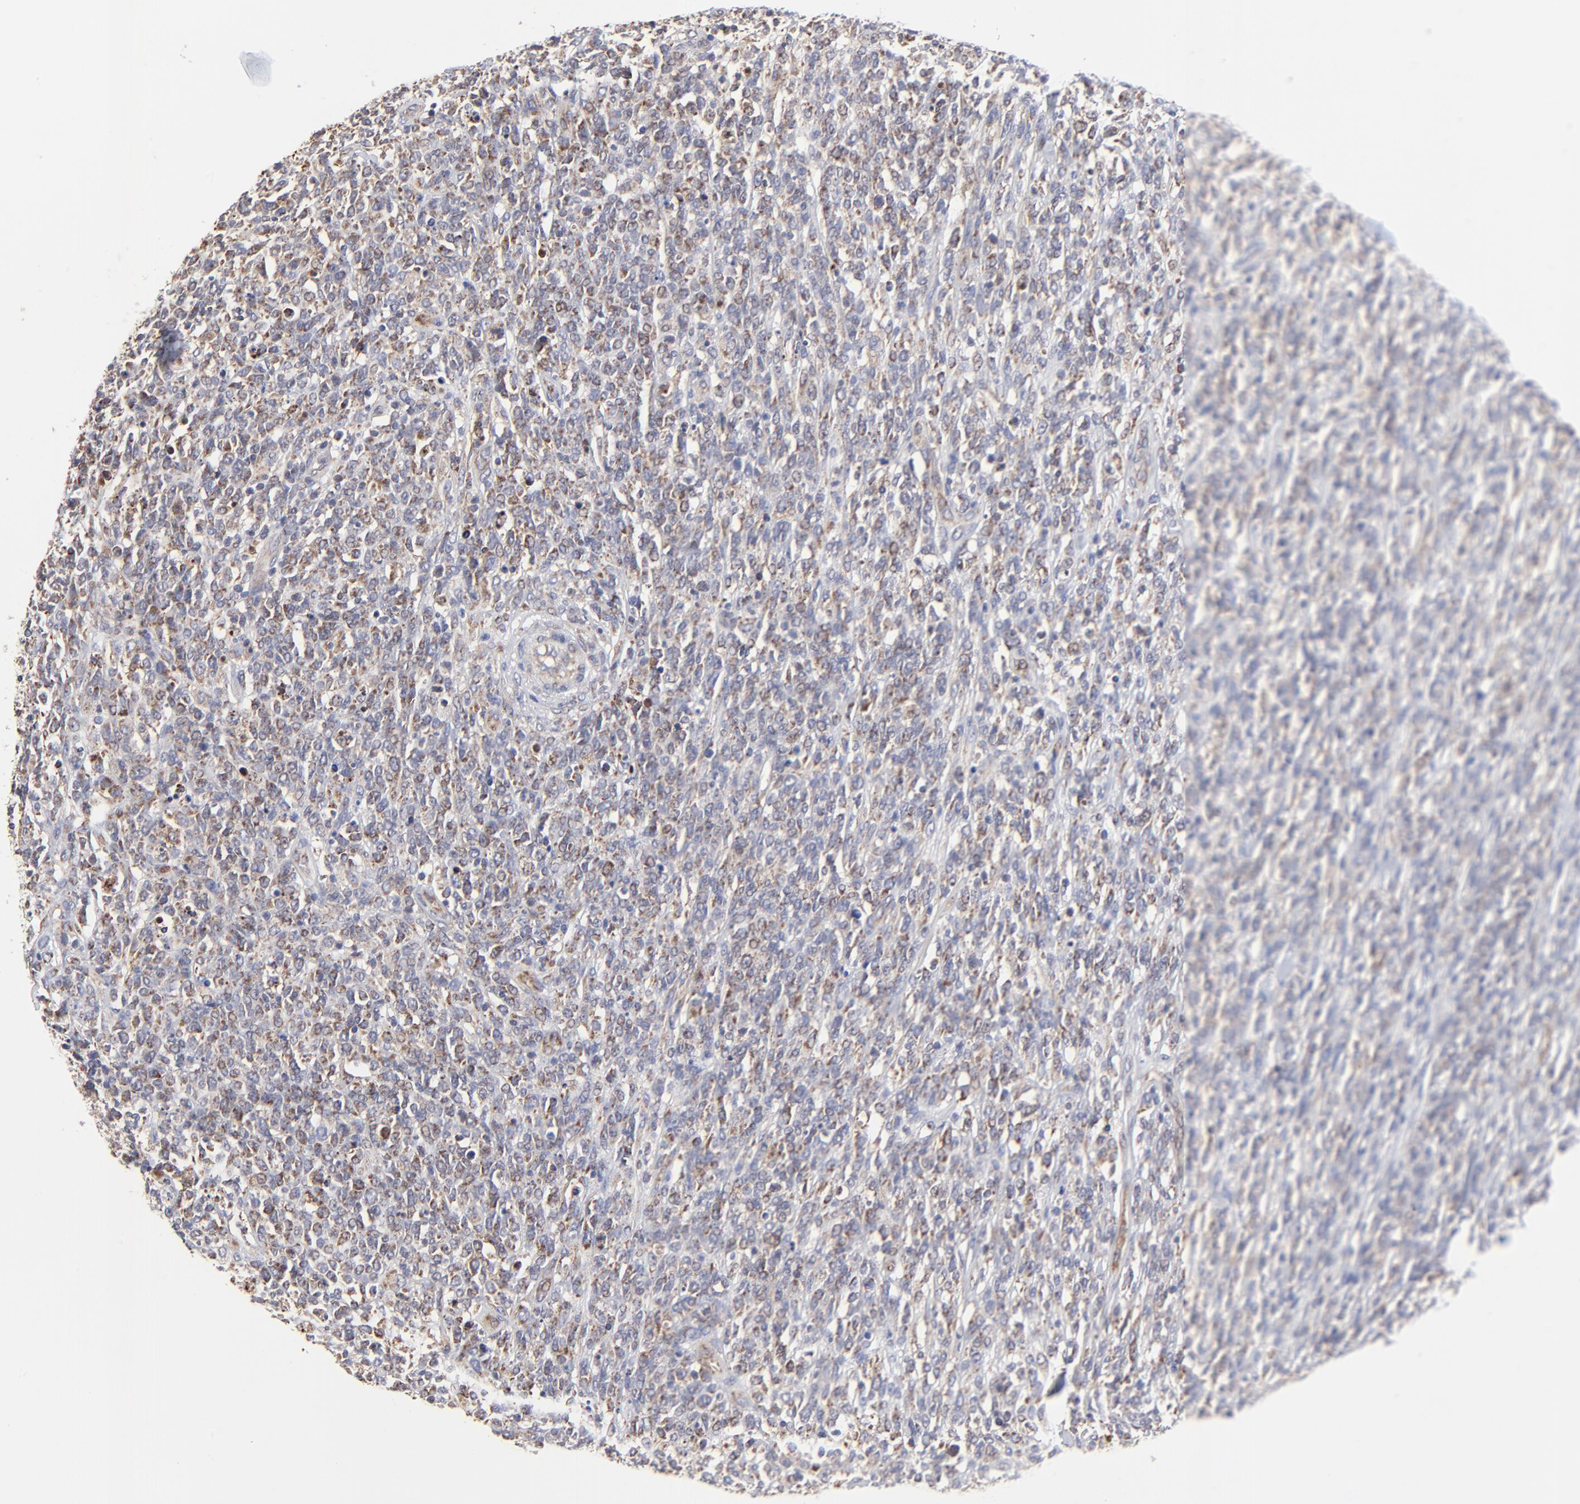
{"staining": {"intensity": "weak", "quantity": "25%-75%", "location": "cytoplasmic/membranous"}, "tissue": "lymphoma", "cell_type": "Tumor cells", "image_type": "cancer", "snomed": [{"axis": "morphology", "description": "Malignant lymphoma, non-Hodgkin's type, High grade"}, {"axis": "topography", "description": "Lymph node"}], "caption": "Lymphoma stained for a protein reveals weak cytoplasmic/membranous positivity in tumor cells. The protein of interest is stained brown, and the nuclei are stained in blue (DAB (3,3'-diaminobenzidine) IHC with brightfield microscopy, high magnification).", "gene": "ZNF550", "patient": {"sex": "female", "age": 73}}